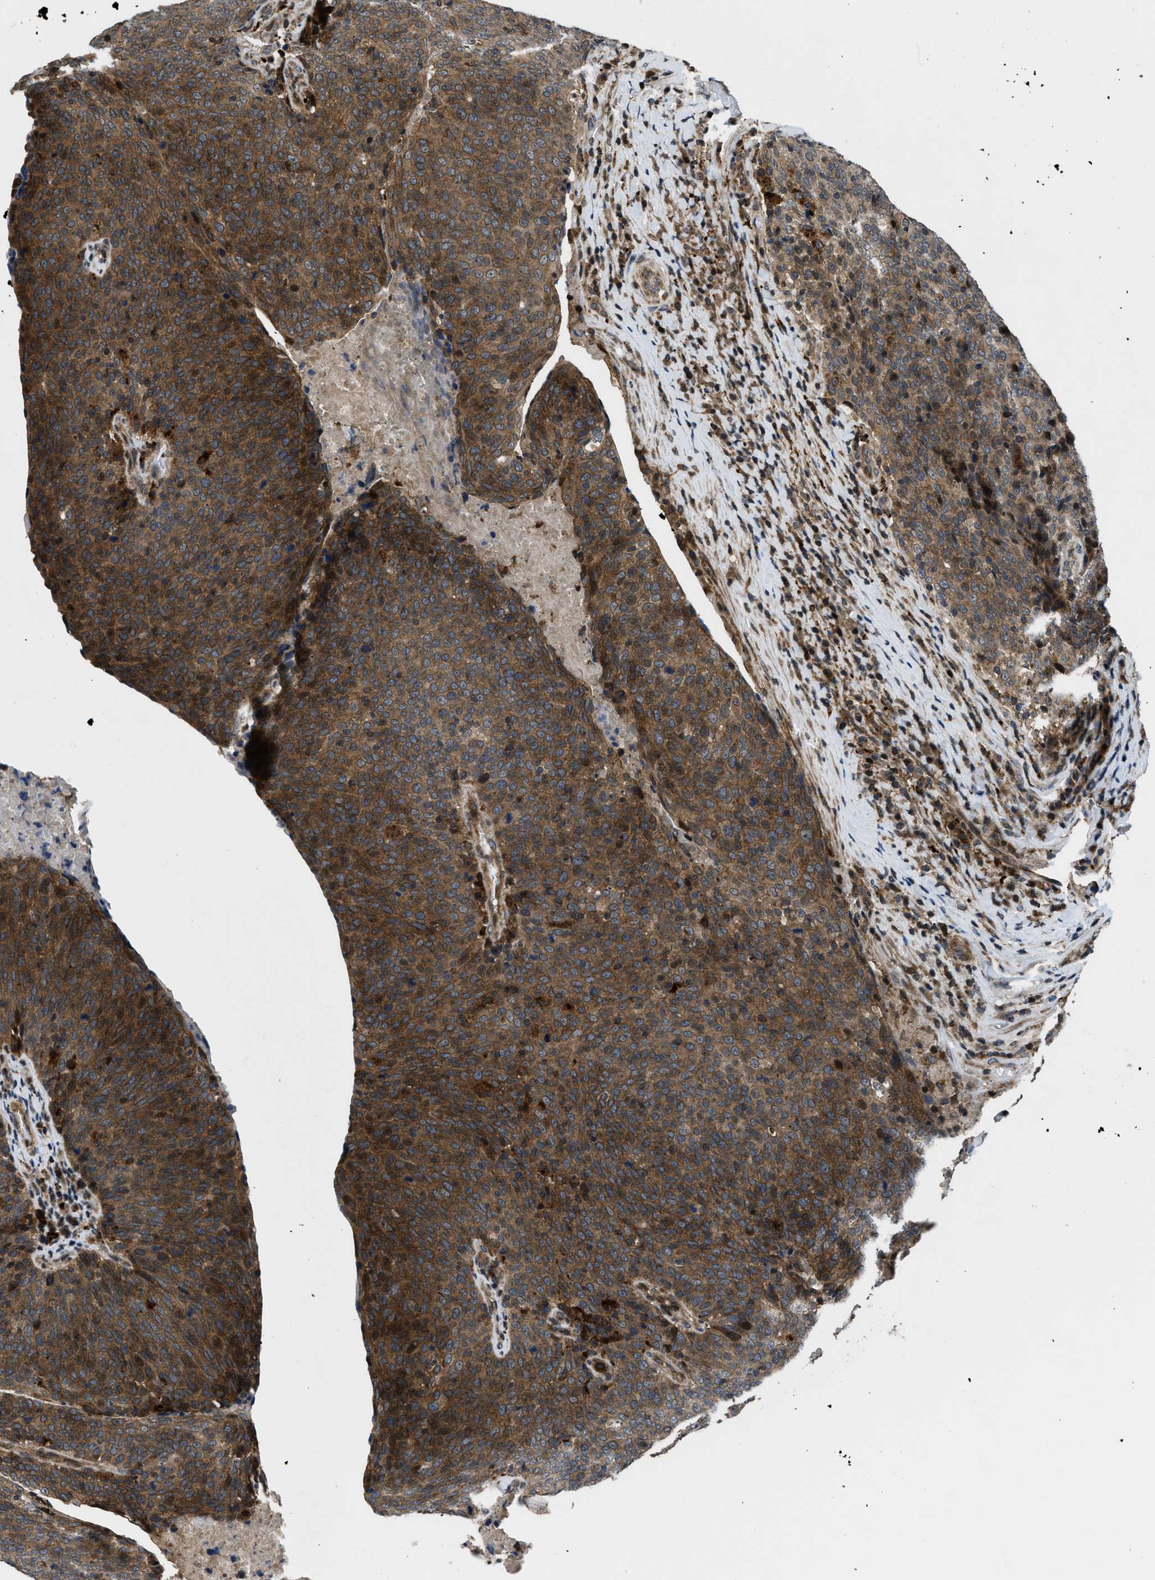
{"staining": {"intensity": "strong", "quantity": ">75%", "location": "cytoplasmic/membranous,nuclear"}, "tissue": "head and neck cancer", "cell_type": "Tumor cells", "image_type": "cancer", "snomed": [{"axis": "morphology", "description": "Squamous cell carcinoma, NOS"}, {"axis": "morphology", "description": "Squamous cell carcinoma, metastatic, NOS"}, {"axis": "topography", "description": "Lymph node"}, {"axis": "topography", "description": "Head-Neck"}], "caption": "This photomicrograph shows immunohistochemistry staining of human head and neck cancer (metastatic squamous cell carcinoma), with high strong cytoplasmic/membranous and nuclear expression in approximately >75% of tumor cells.", "gene": "CTBS", "patient": {"sex": "male", "age": 62}}